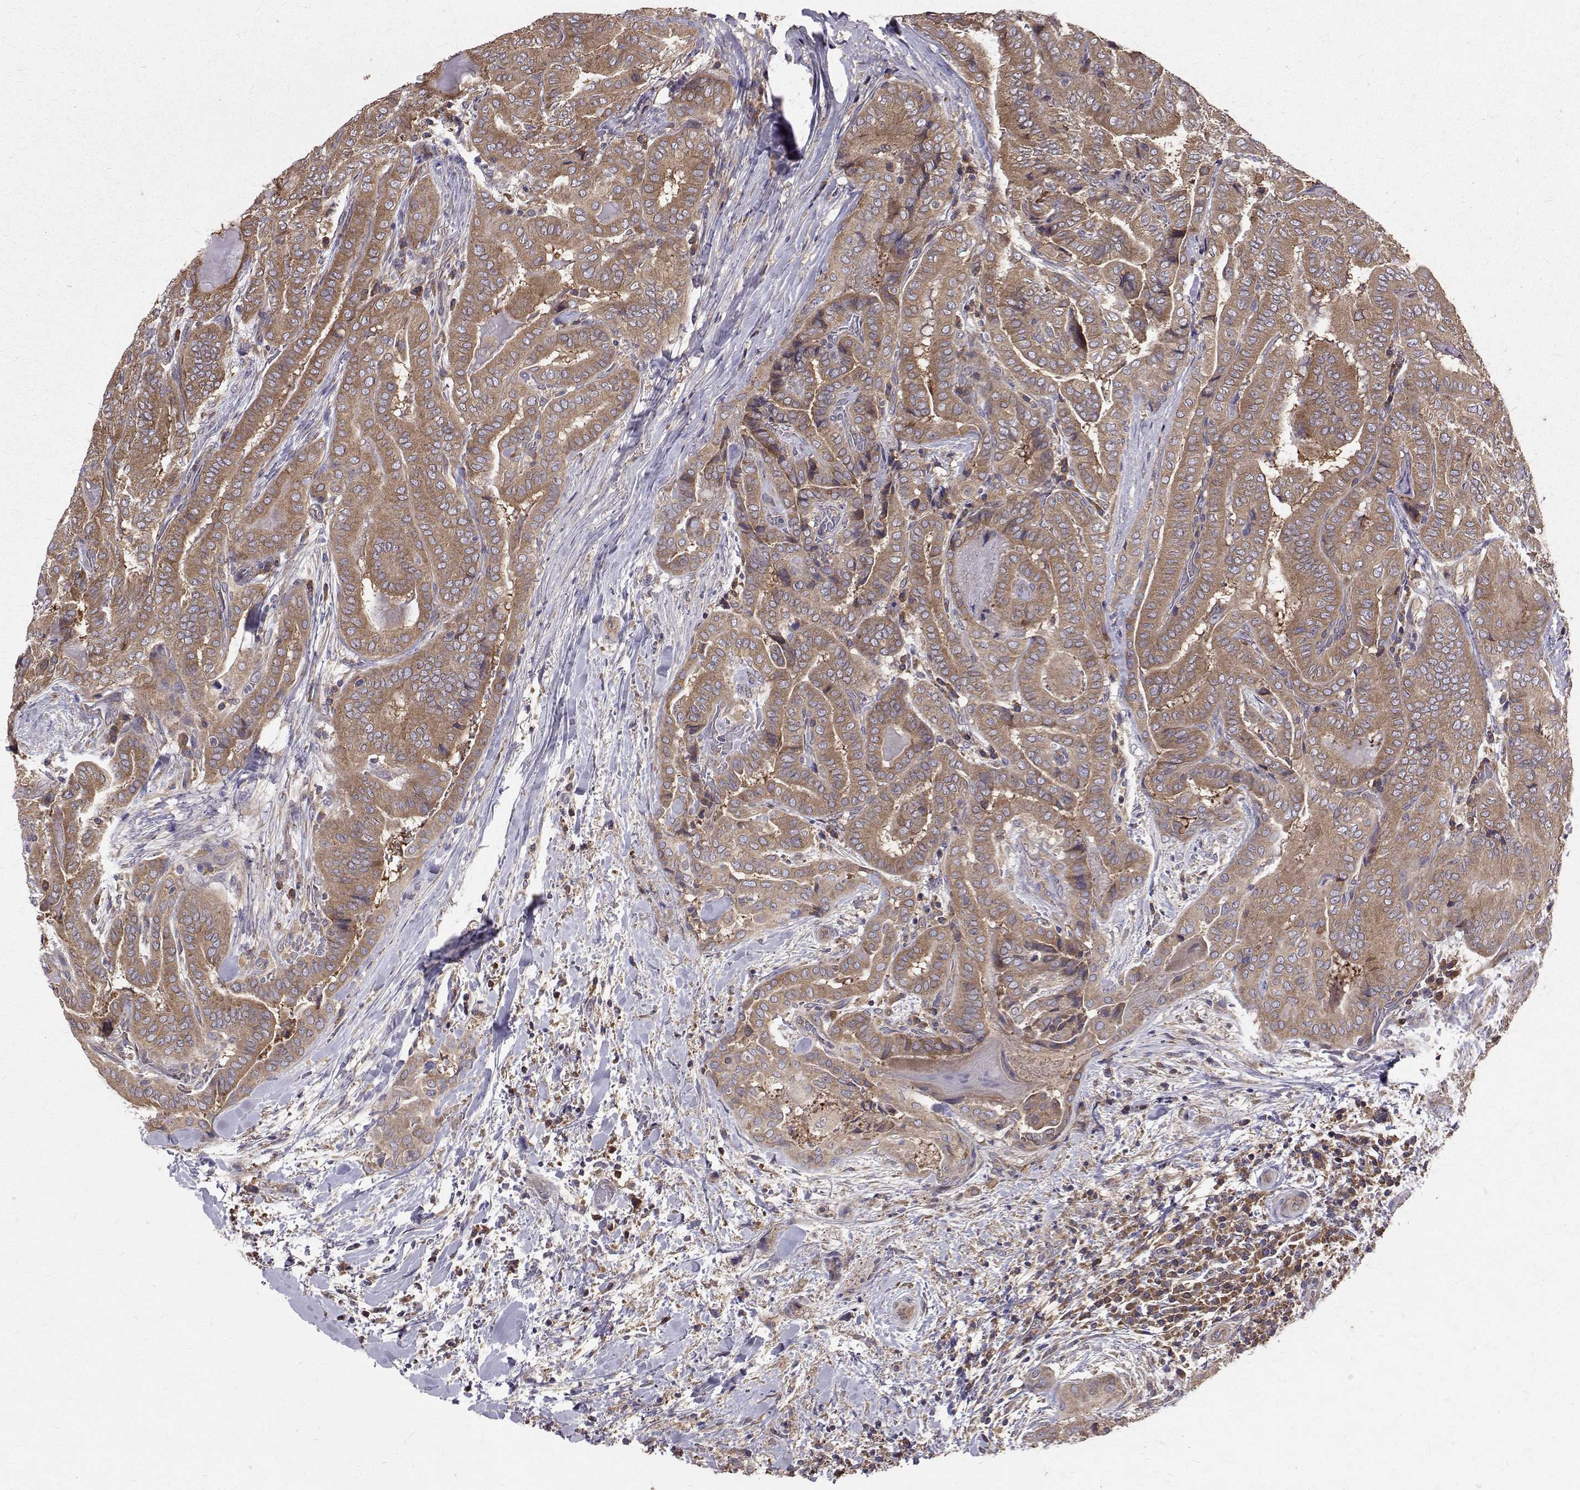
{"staining": {"intensity": "moderate", "quantity": ">75%", "location": "cytoplasmic/membranous"}, "tissue": "thyroid cancer", "cell_type": "Tumor cells", "image_type": "cancer", "snomed": [{"axis": "morphology", "description": "Papillary adenocarcinoma, NOS"}, {"axis": "topography", "description": "Thyroid gland"}], "caption": "Moderate cytoplasmic/membranous positivity is seen in about >75% of tumor cells in thyroid cancer (papillary adenocarcinoma).", "gene": "FARSB", "patient": {"sex": "female", "age": 61}}